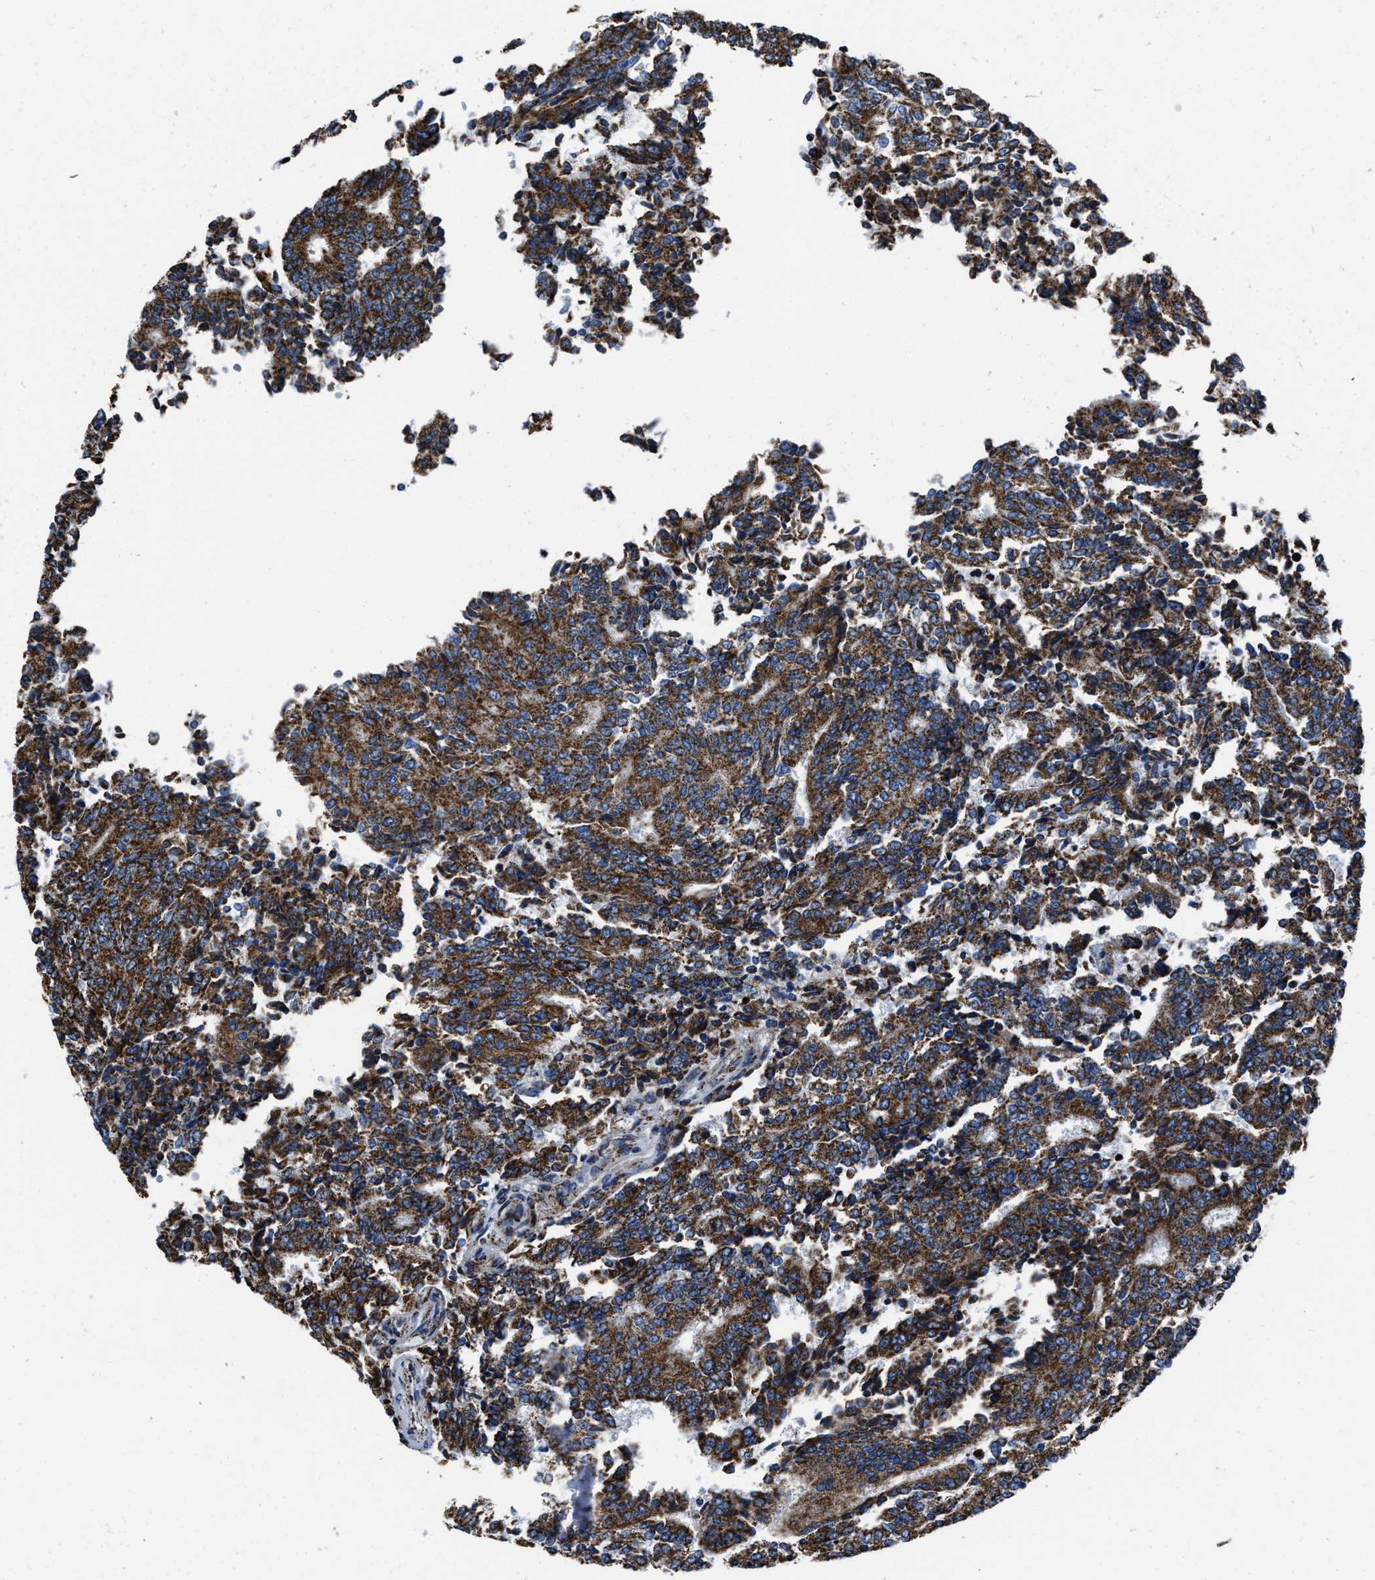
{"staining": {"intensity": "strong", "quantity": ">75%", "location": "cytoplasmic/membranous"}, "tissue": "prostate cancer", "cell_type": "Tumor cells", "image_type": "cancer", "snomed": [{"axis": "morphology", "description": "Normal tissue, NOS"}, {"axis": "morphology", "description": "Adenocarcinoma, High grade"}, {"axis": "topography", "description": "Prostate"}, {"axis": "topography", "description": "Seminal veicle"}], "caption": "DAB (3,3'-diaminobenzidine) immunohistochemical staining of human adenocarcinoma (high-grade) (prostate) shows strong cytoplasmic/membranous protein expression in about >75% of tumor cells.", "gene": "NSD3", "patient": {"sex": "male", "age": 55}}